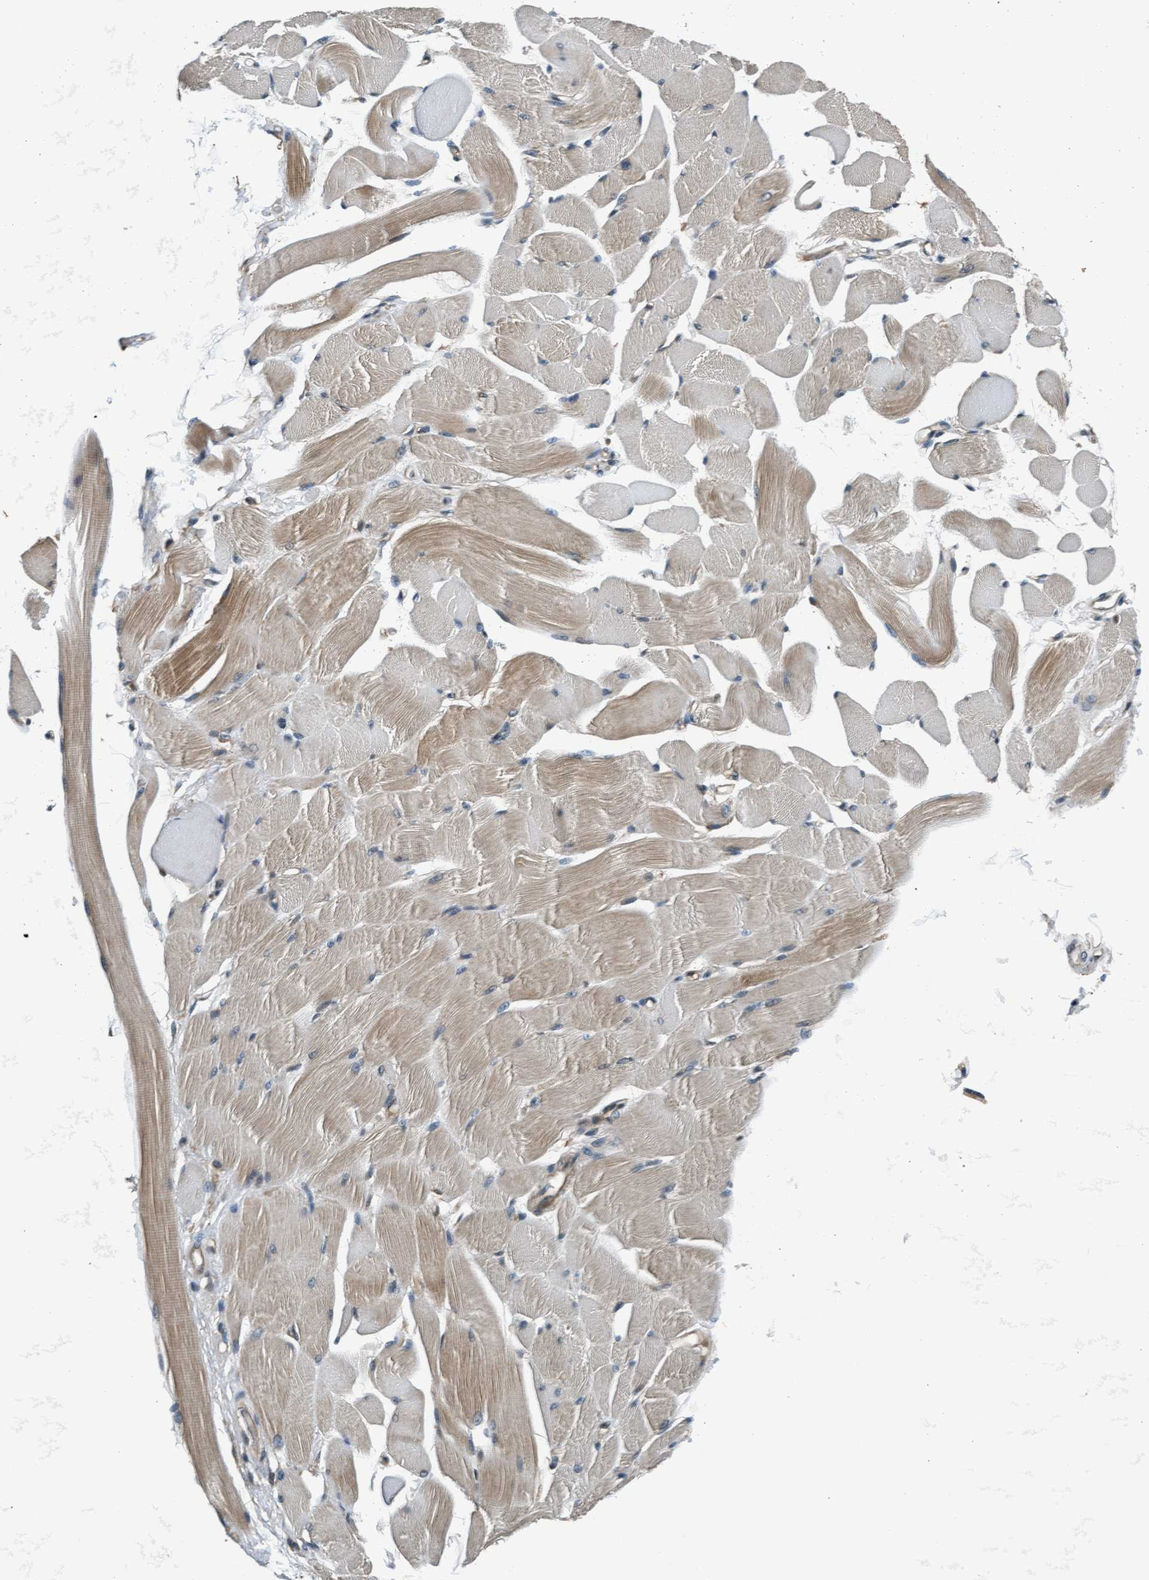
{"staining": {"intensity": "moderate", "quantity": ">75%", "location": "cytoplasmic/membranous"}, "tissue": "skeletal muscle", "cell_type": "Myocytes", "image_type": "normal", "snomed": [{"axis": "morphology", "description": "Normal tissue, NOS"}, {"axis": "topography", "description": "Skeletal muscle"}, {"axis": "topography", "description": "Peripheral nerve tissue"}], "caption": "Protein staining exhibits moderate cytoplasmic/membranous expression in approximately >75% of myocytes in unremarkable skeletal muscle.", "gene": "WASF1", "patient": {"sex": "female", "age": 84}}